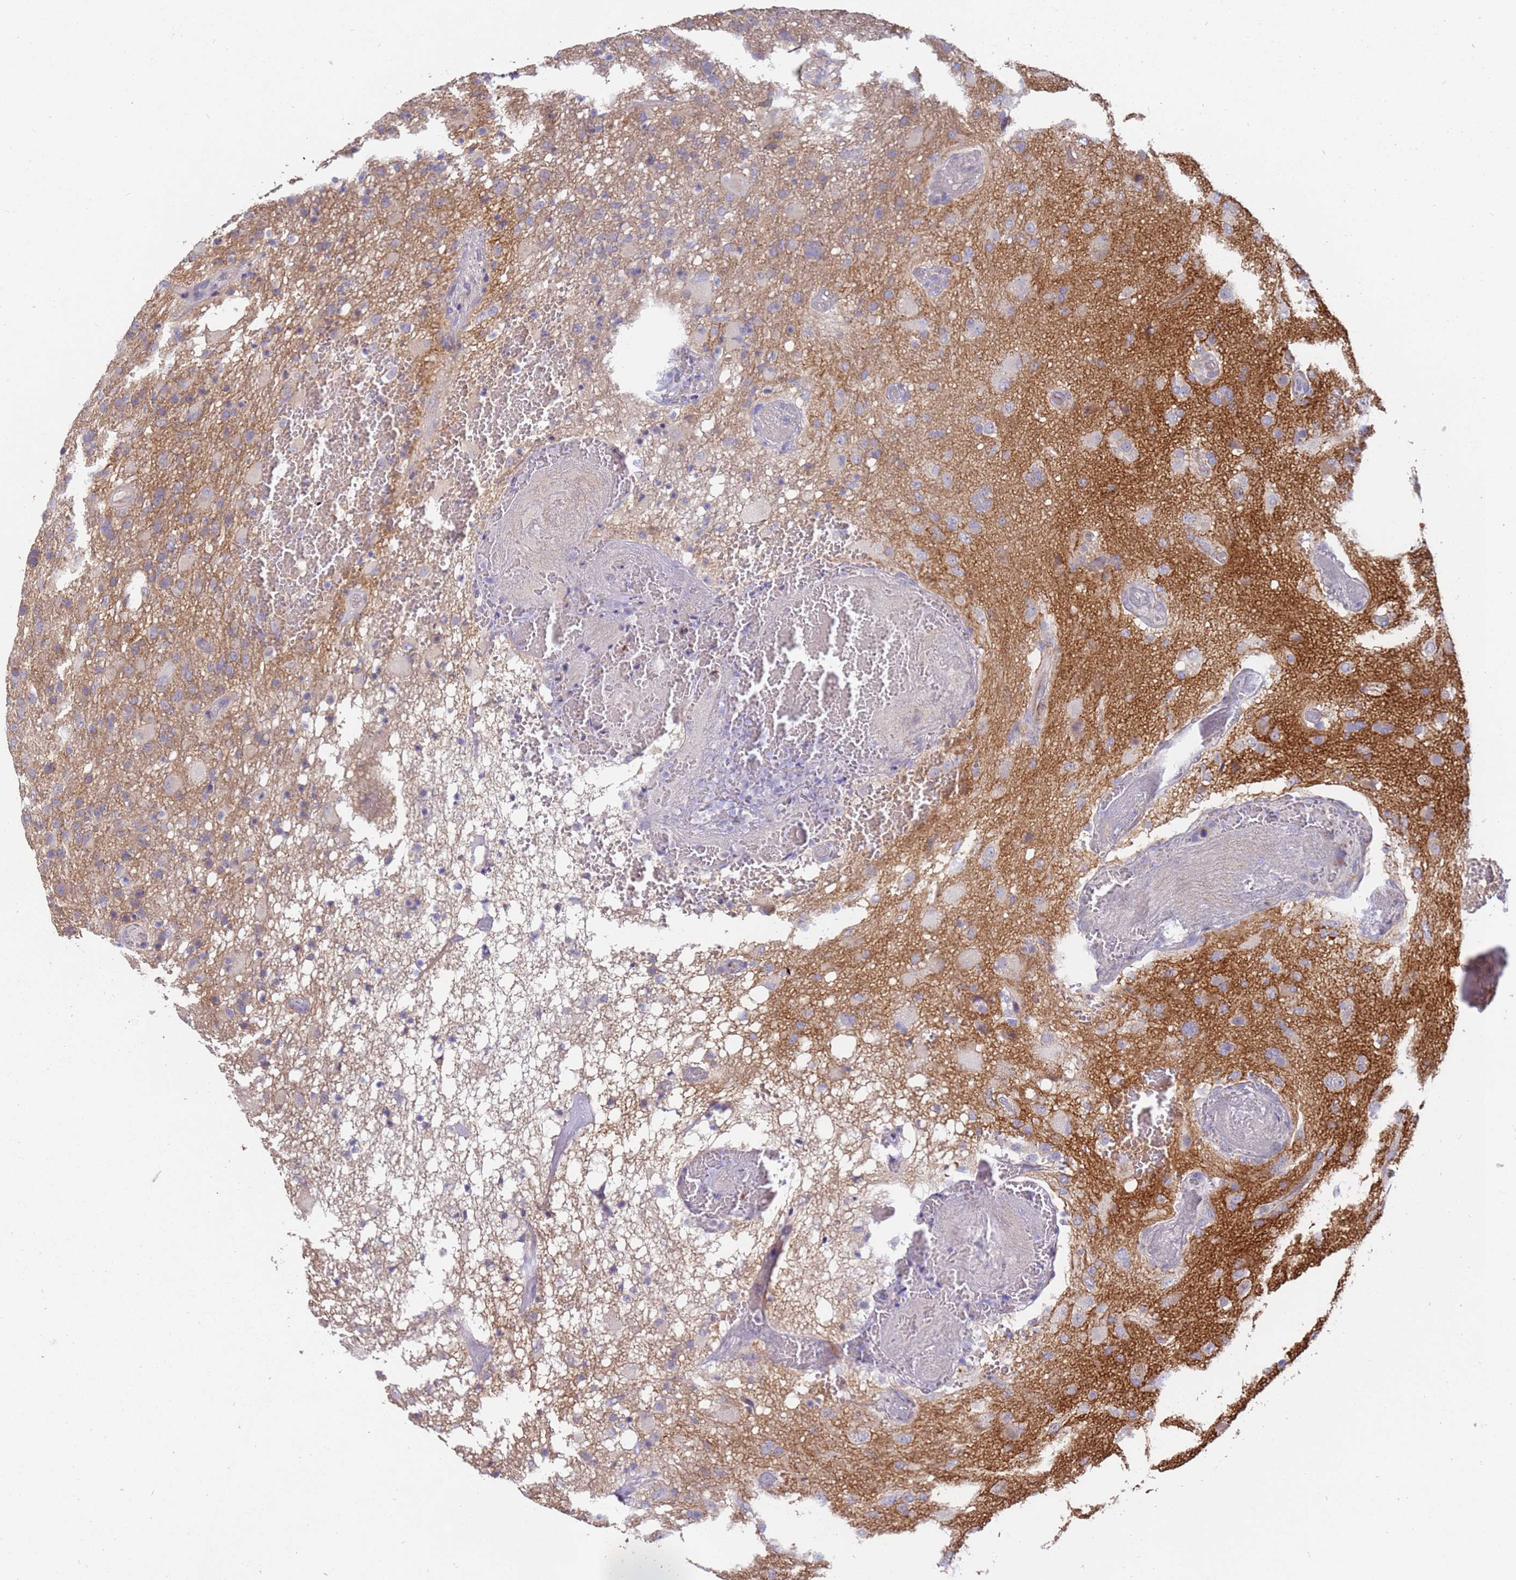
{"staining": {"intensity": "negative", "quantity": "none", "location": "none"}, "tissue": "glioma", "cell_type": "Tumor cells", "image_type": "cancer", "snomed": [{"axis": "morphology", "description": "Glioma, malignant, High grade"}, {"axis": "topography", "description": "Brain"}], "caption": "Tumor cells are negative for brown protein staining in glioma.", "gene": "NMUR2", "patient": {"sex": "female", "age": 74}}